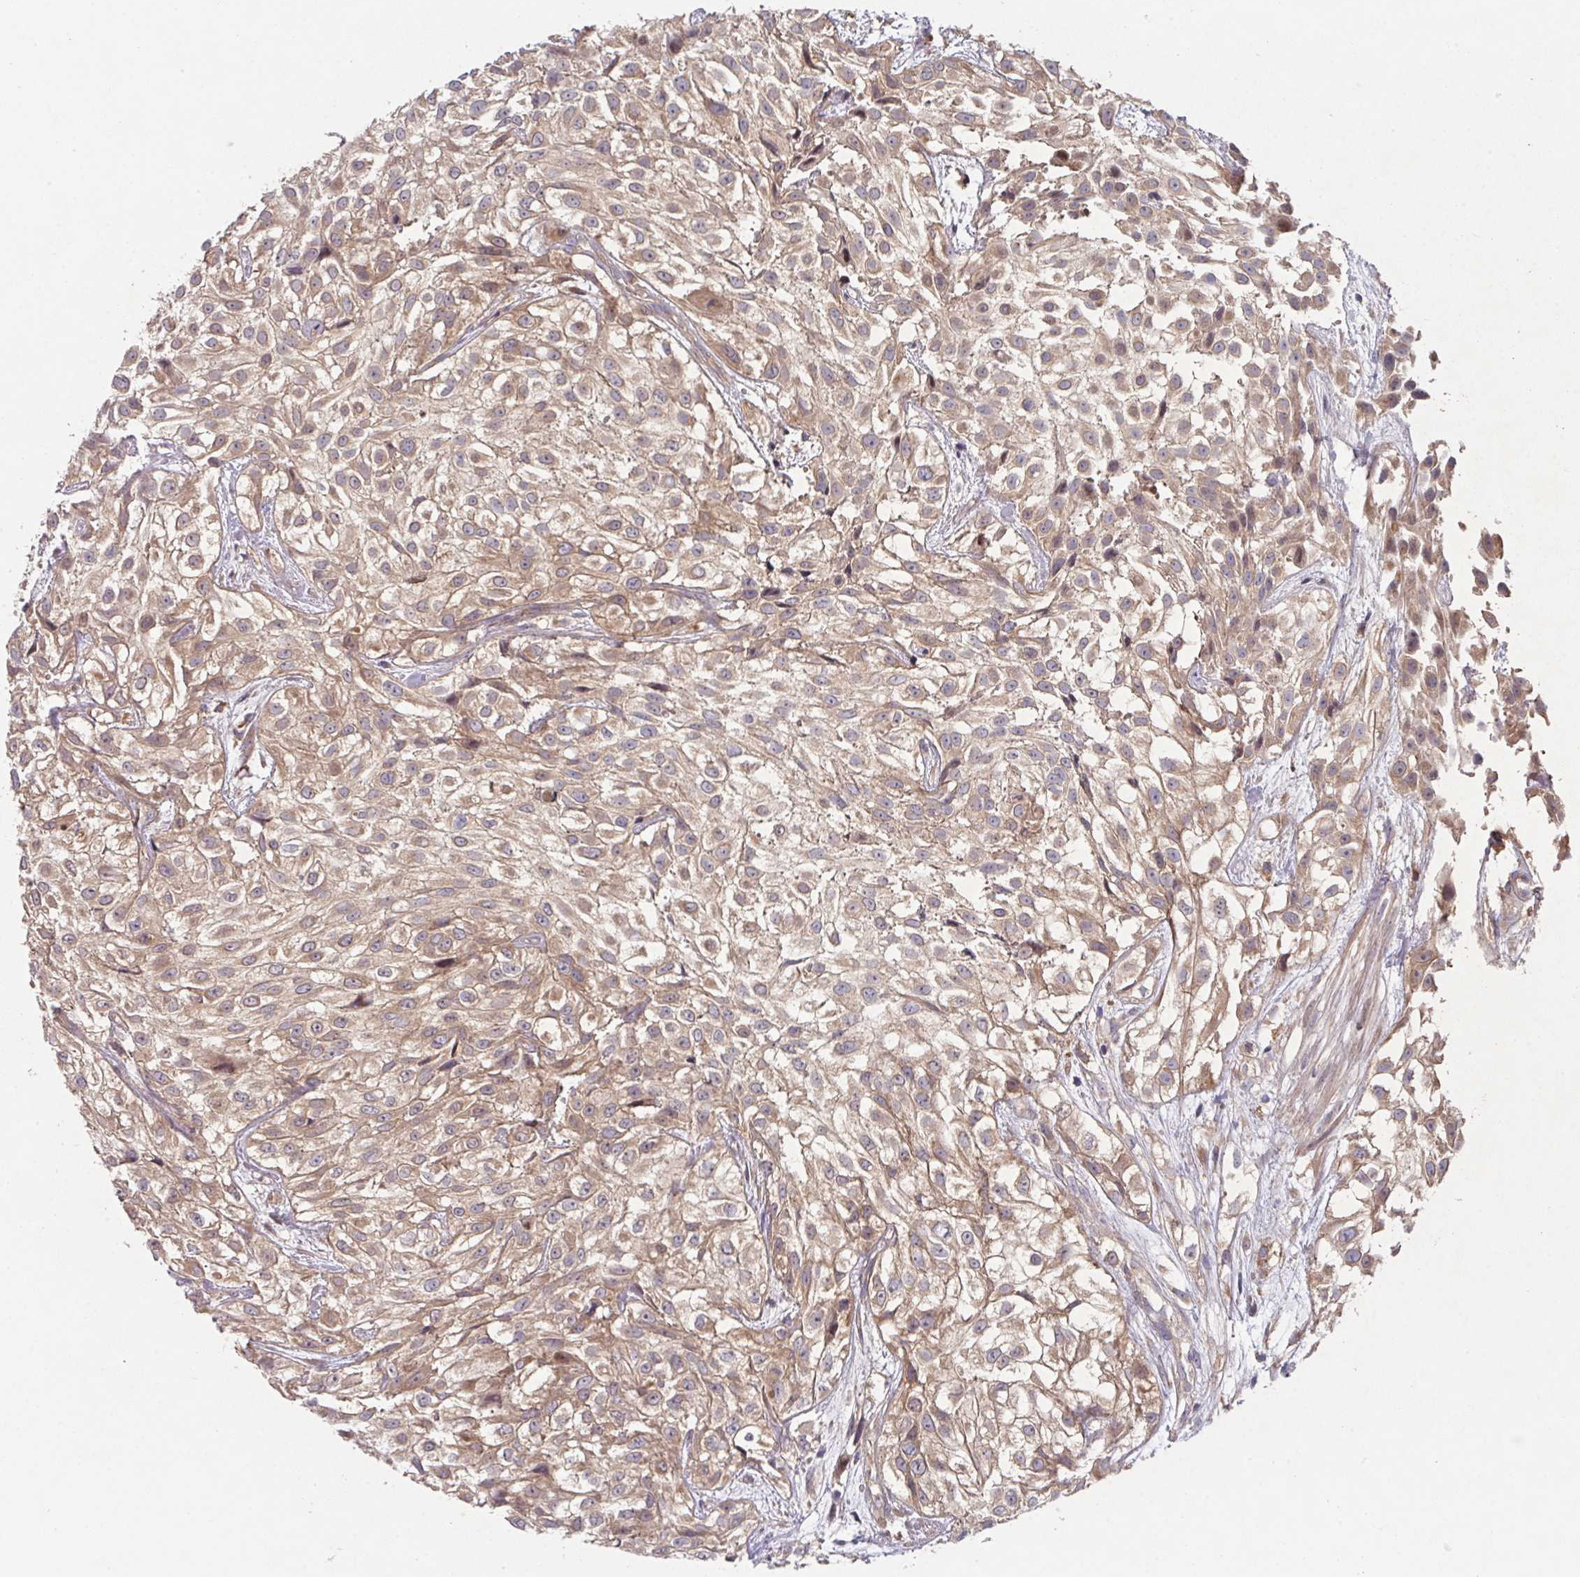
{"staining": {"intensity": "moderate", "quantity": ">75%", "location": "cytoplasmic/membranous"}, "tissue": "urothelial cancer", "cell_type": "Tumor cells", "image_type": "cancer", "snomed": [{"axis": "morphology", "description": "Urothelial carcinoma, High grade"}, {"axis": "topography", "description": "Urinary bladder"}], "caption": "Urothelial cancer tissue reveals moderate cytoplasmic/membranous expression in approximately >75% of tumor cells (Stains: DAB in brown, nuclei in blue, Microscopy: brightfield microscopy at high magnification).", "gene": "TRIM14", "patient": {"sex": "male", "age": 56}}